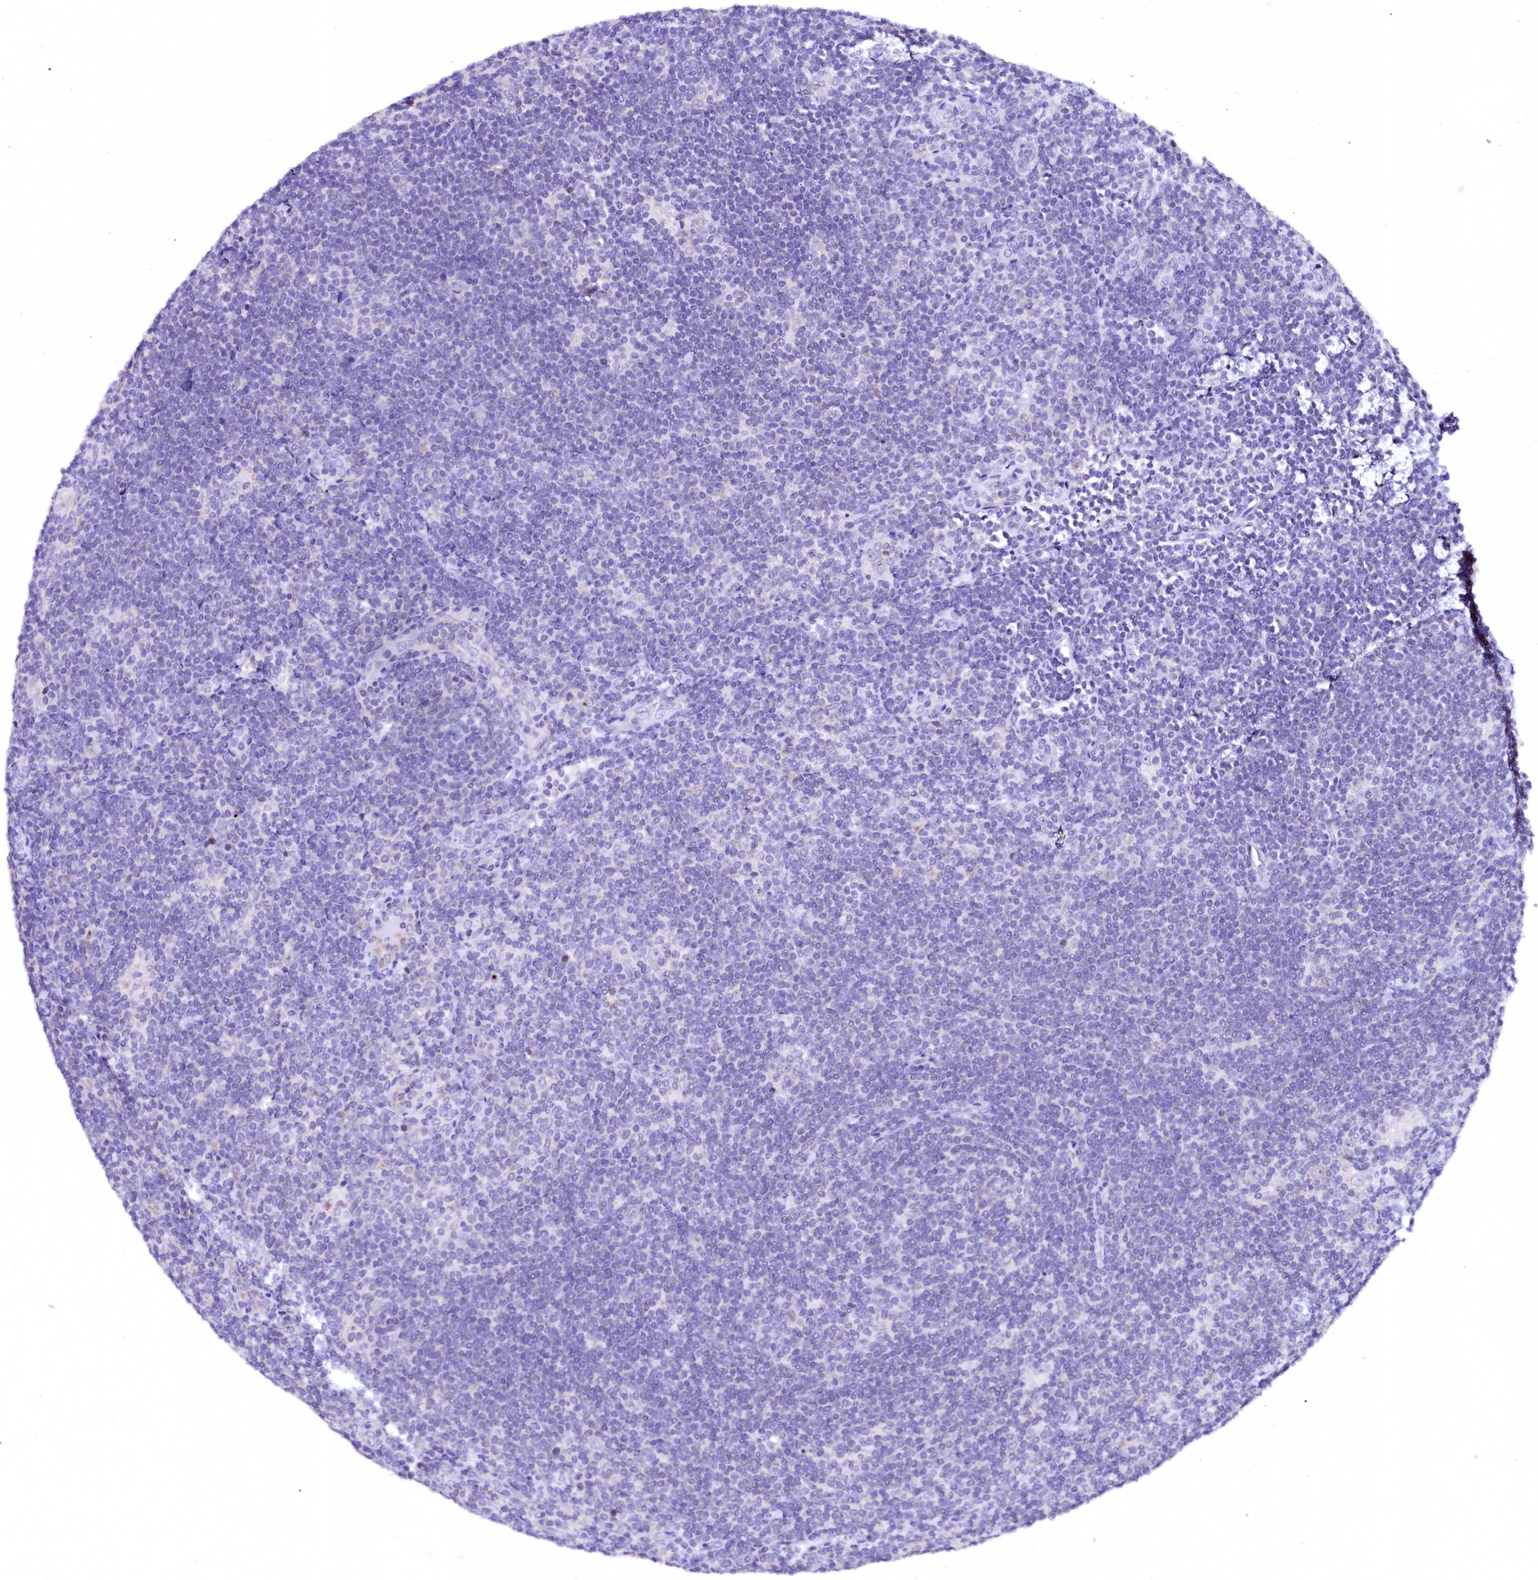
{"staining": {"intensity": "negative", "quantity": "none", "location": "none"}, "tissue": "lymphoma", "cell_type": "Tumor cells", "image_type": "cancer", "snomed": [{"axis": "morphology", "description": "Hodgkin's disease, NOS"}, {"axis": "topography", "description": "Lymph node"}], "caption": "Tumor cells are negative for protein expression in human Hodgkin's disease.", "gene": "NALF1", "patient": {"sex": "female", "age": 57}}